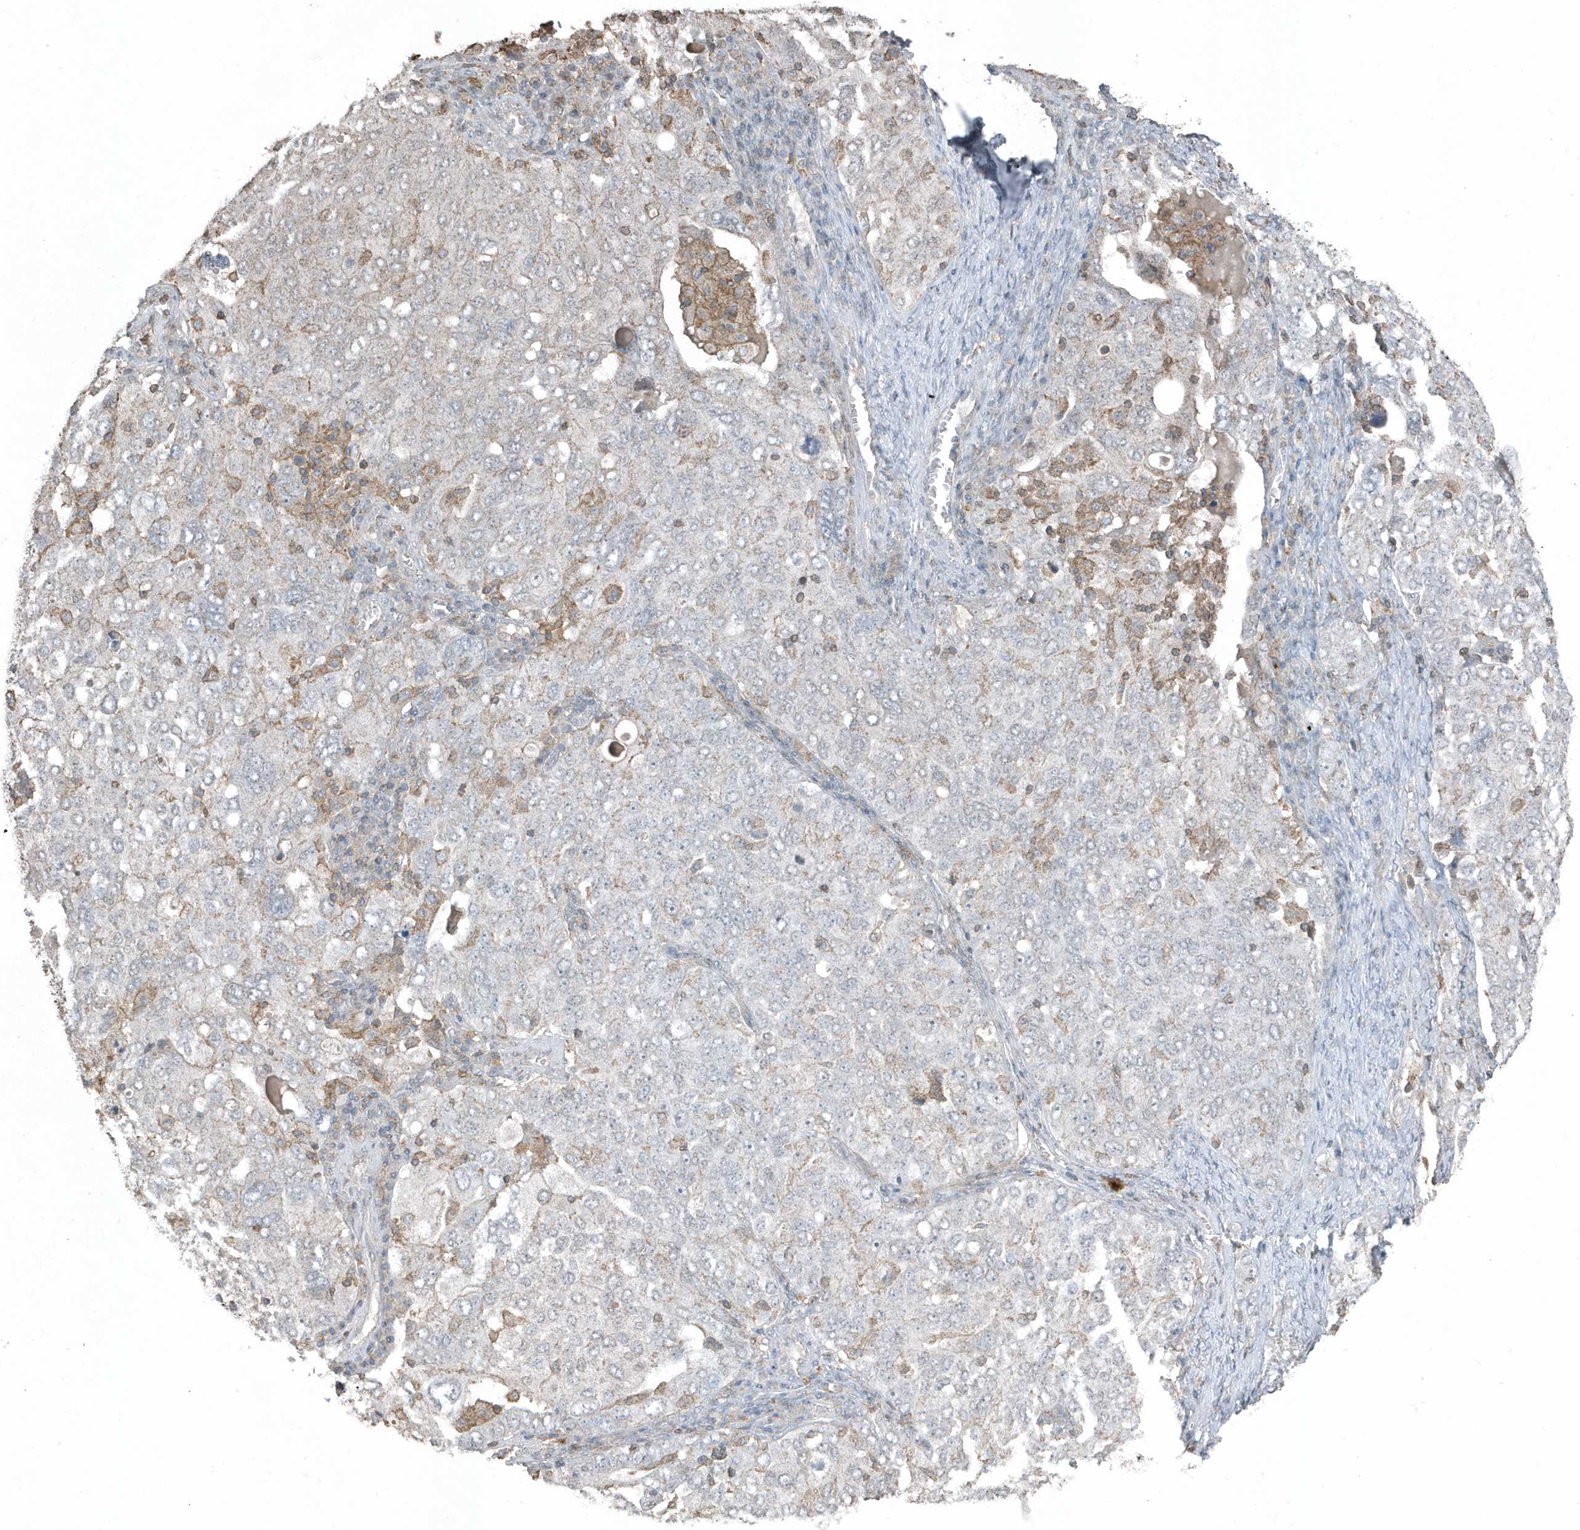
{"staining": {"intensity": "negative", "quantity": "none", "location": "none"}, "tissue": "ovarian cancer", "cell_type": "Tumor cells", "image_type": "cancer", "snomed": [{"axis": "morphology", "description": "Carcinoma, endometroid"}, {"axis": "topography", "description": "Ovary"}], "caption": "High magnification brightfield microscopy of endometroid carcinoma (ovarian) stained with DAB (3,3'-diaminobenzidine) (brown) and counterstained with hematoxylin (blue): tumor cells show no significant staining.", "gene": "ACTC1", "patient": {"sex": "female", "age": 62}}